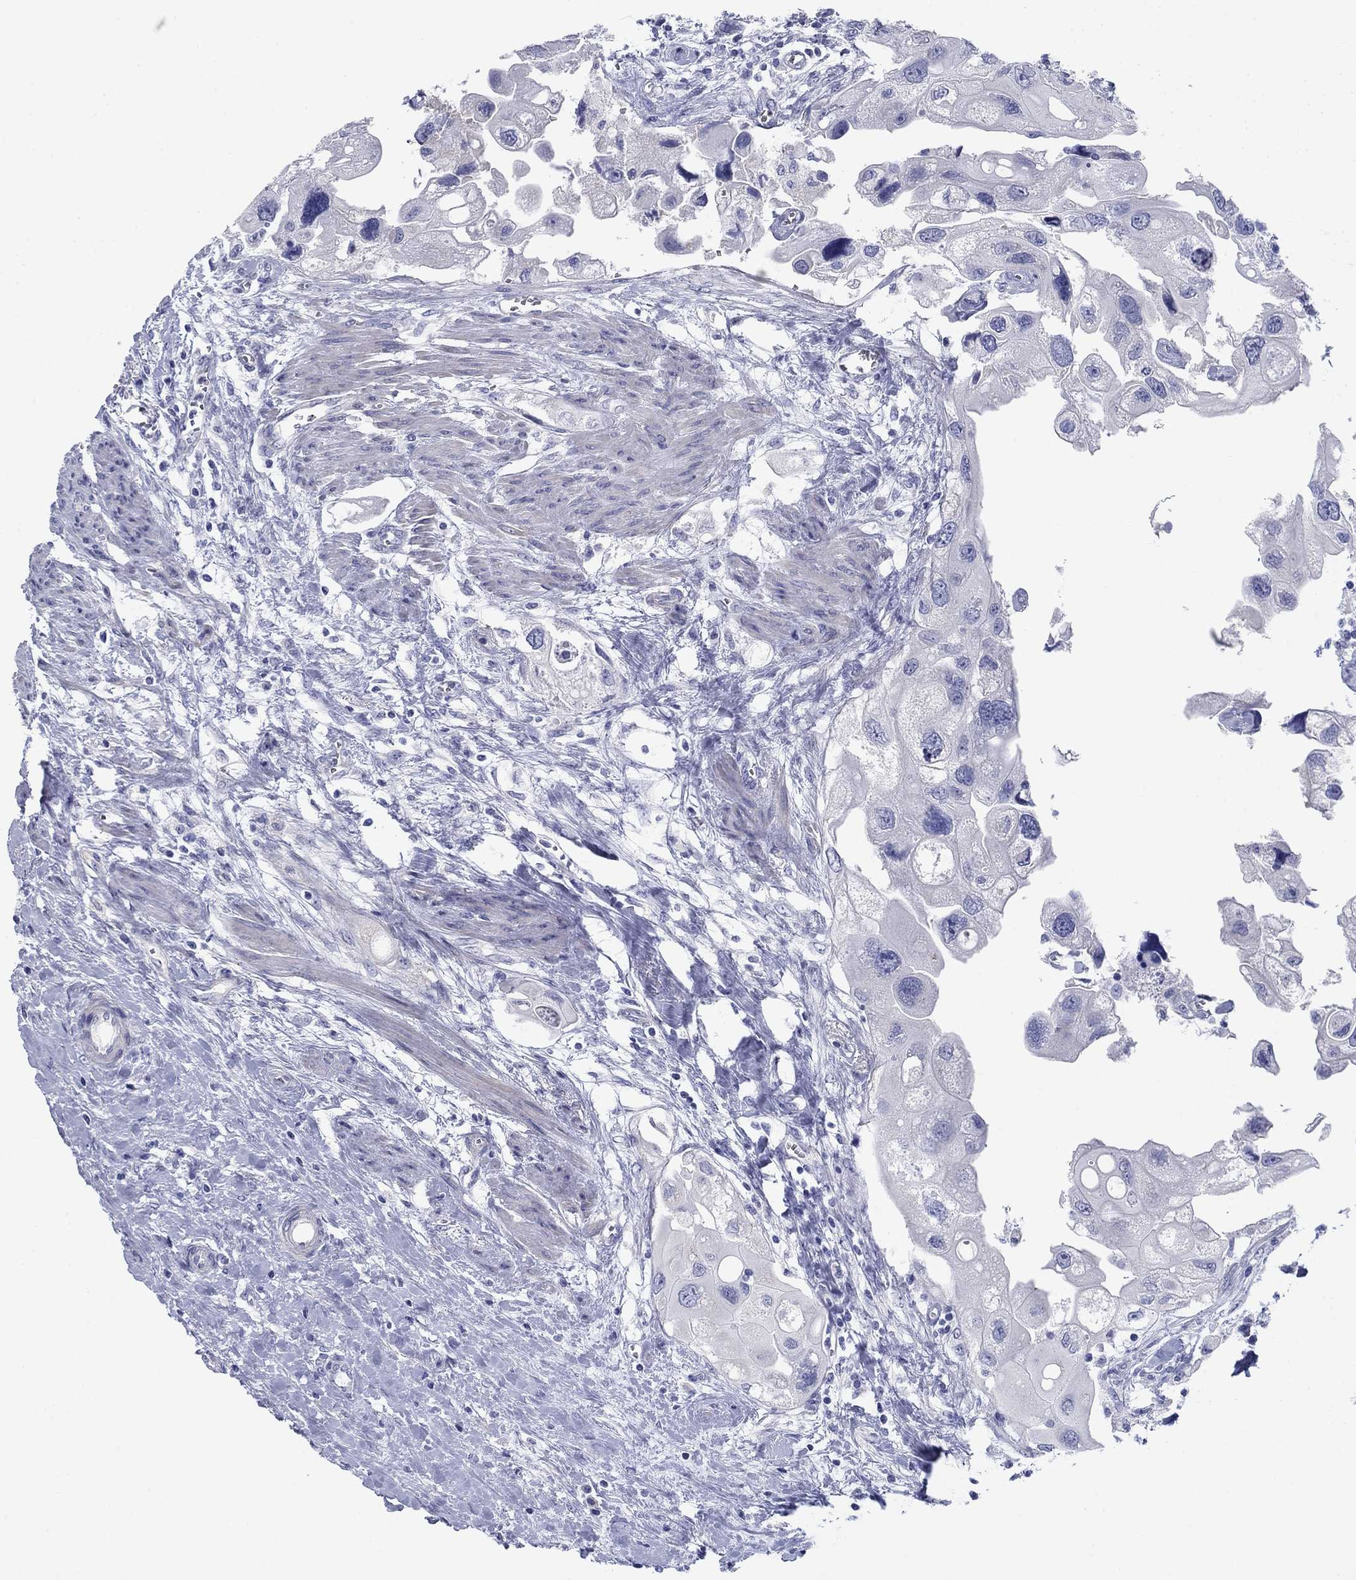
{"staining": {"intensity": "negative", "quantity": "none", "location": "none"}, "tissue": "urothelial cancer", "cell_type": "Tumor cells", "image_type": "cancer", "snomed": [{"axis": "morphology", "description": "Urothelial carcinoma, High grade"}, {"axis": "topography", "description": "Urinary bladder"}], "caption": "The photomicrograph displays no significant staining in tumor cells of high-grade urothelial carcinoma.", "gene": "PRKCG", "patient": {"sex": "male", "age": 59}}